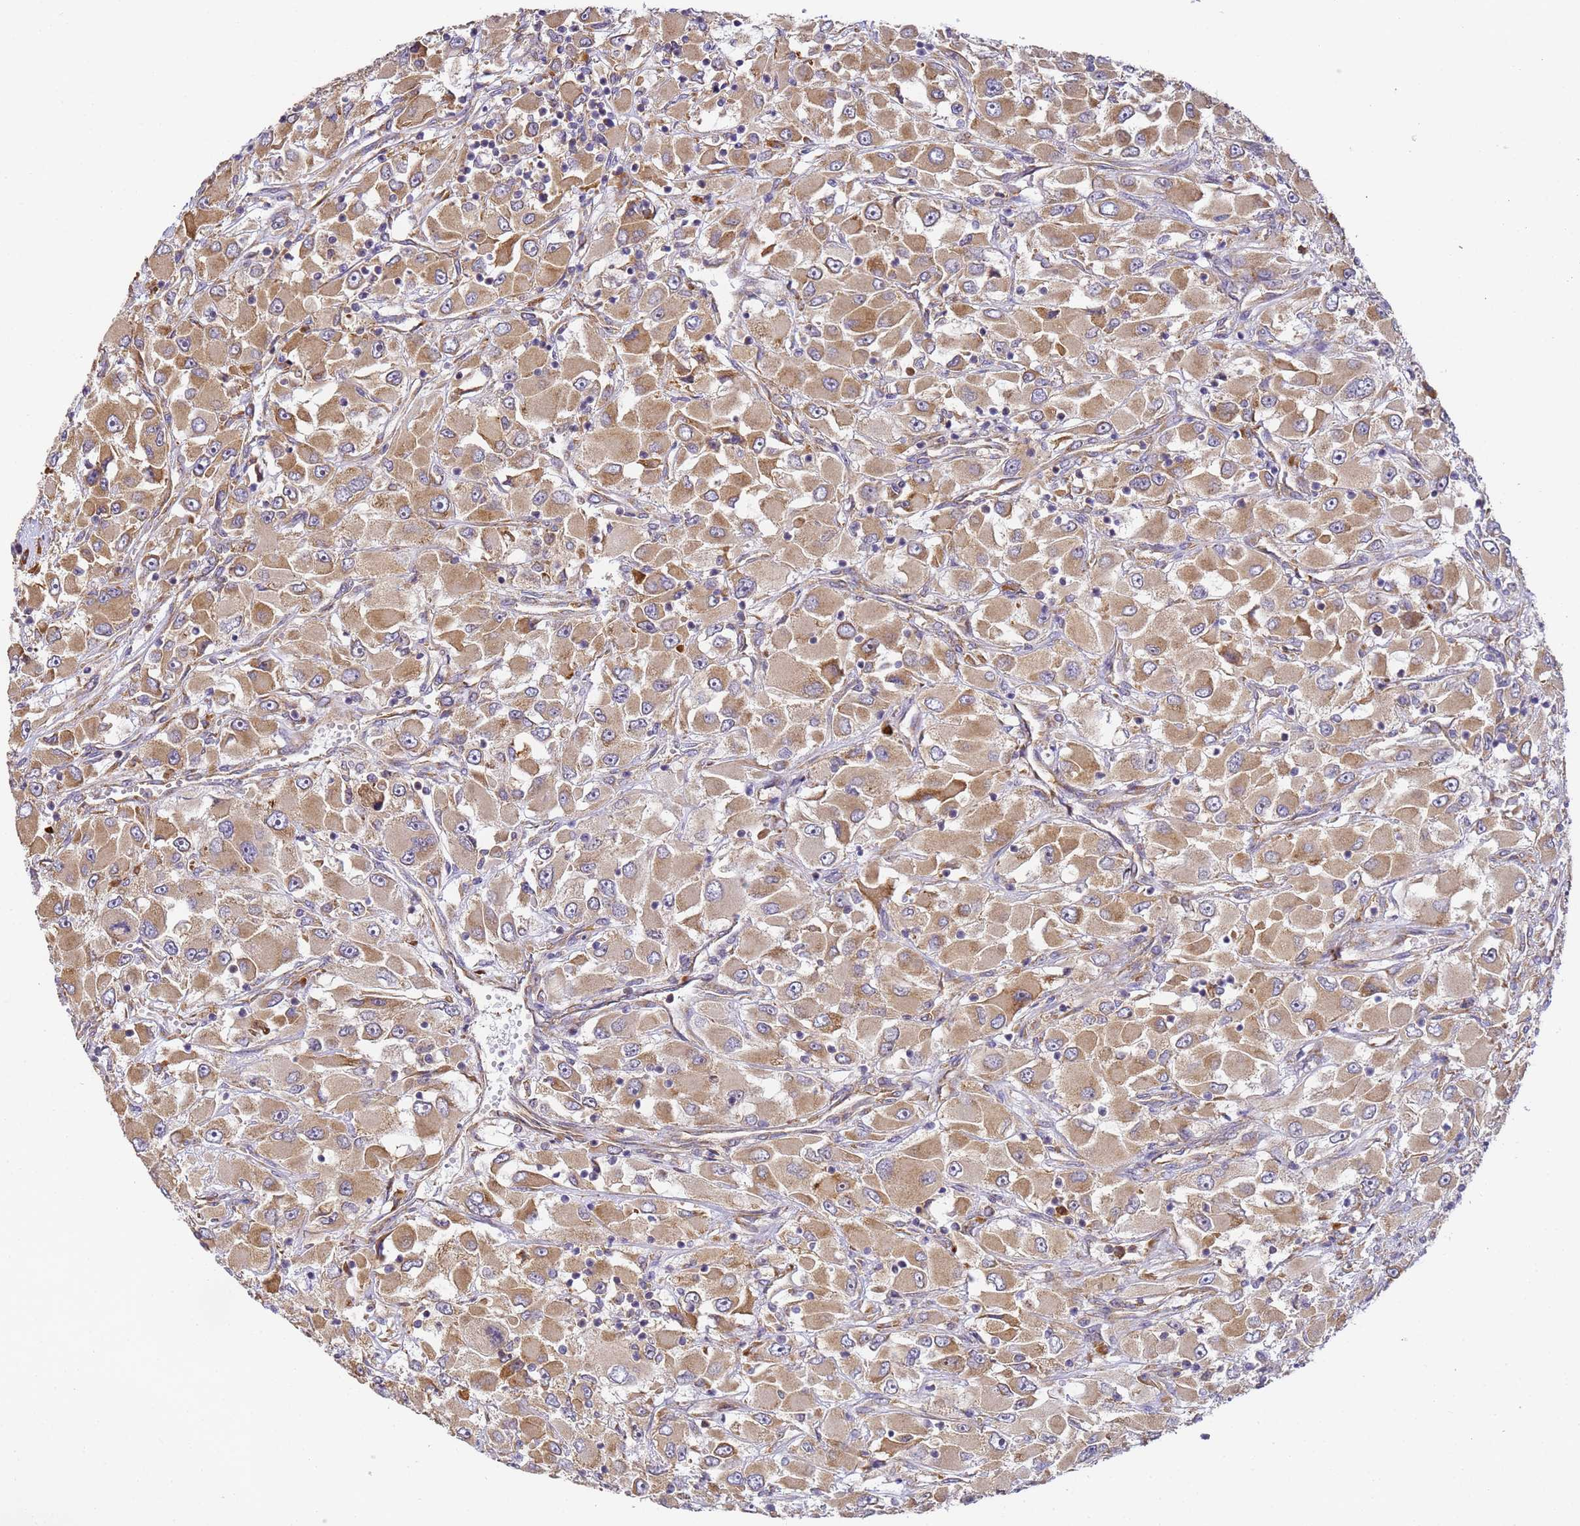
{"staining": {"intensity": "moderate", "quantity": ">75%", "location": "cytoplasmic/membranous"}, "tissue": "renal cancer", "cell_type": "Tumor cells", "image_type": "cancer", "snomed": [{"axis": "morphology", "description": "Adenocarcinoma, NOS"}, {"axis": "topography", "description": "Kidney"}], "caption": "Human adenocarcinoma (renal) stained with a brown dye displays moderate cytoplasmic/membranous positive expression in about >75% of tumor cells.", "gene": "RPL13A", "patient": {"sex": "female", "age": 52}}